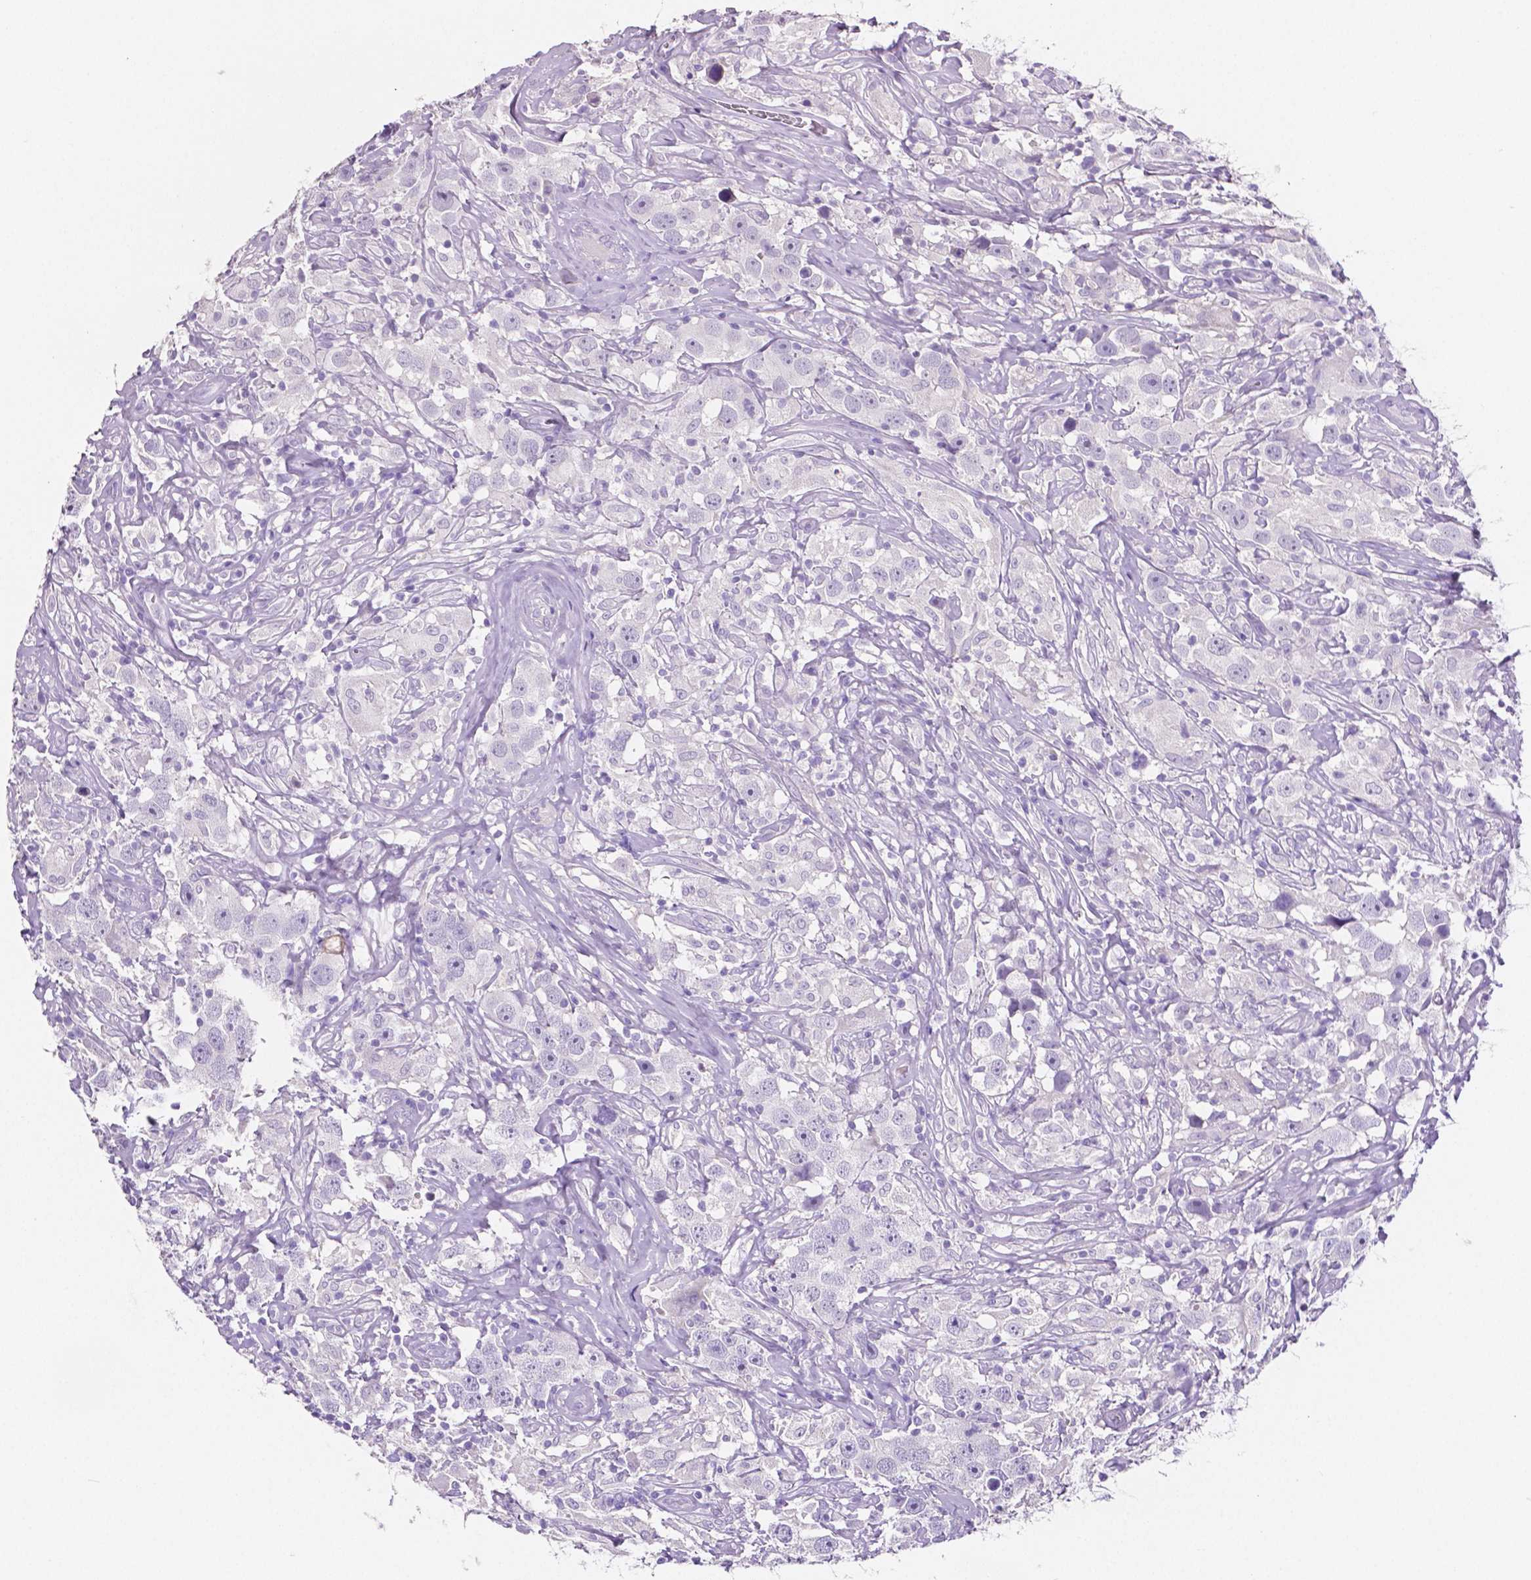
{"staining": {"intensity": "negative", "quantity": "none", "location": "none"}, "tissue": "testis cancer", "cell_type": "Tumor cells", "image_type": "cancer", "snomed": [{"axis": "morphology", "description": "Seminoma, NOS"}, {"axis": "topography", "description": "Testis"}], "caption": "Testis seminoma was stained to show a protein in brown. There is no significant expression in tumor cells. (Stains: DAB IHC with hematoxylin counter stain, Microscopy: brightfield microscopy at high magnification).", "gene": "SLC22A2", "patient": {"sex": "male", "age": 49}}